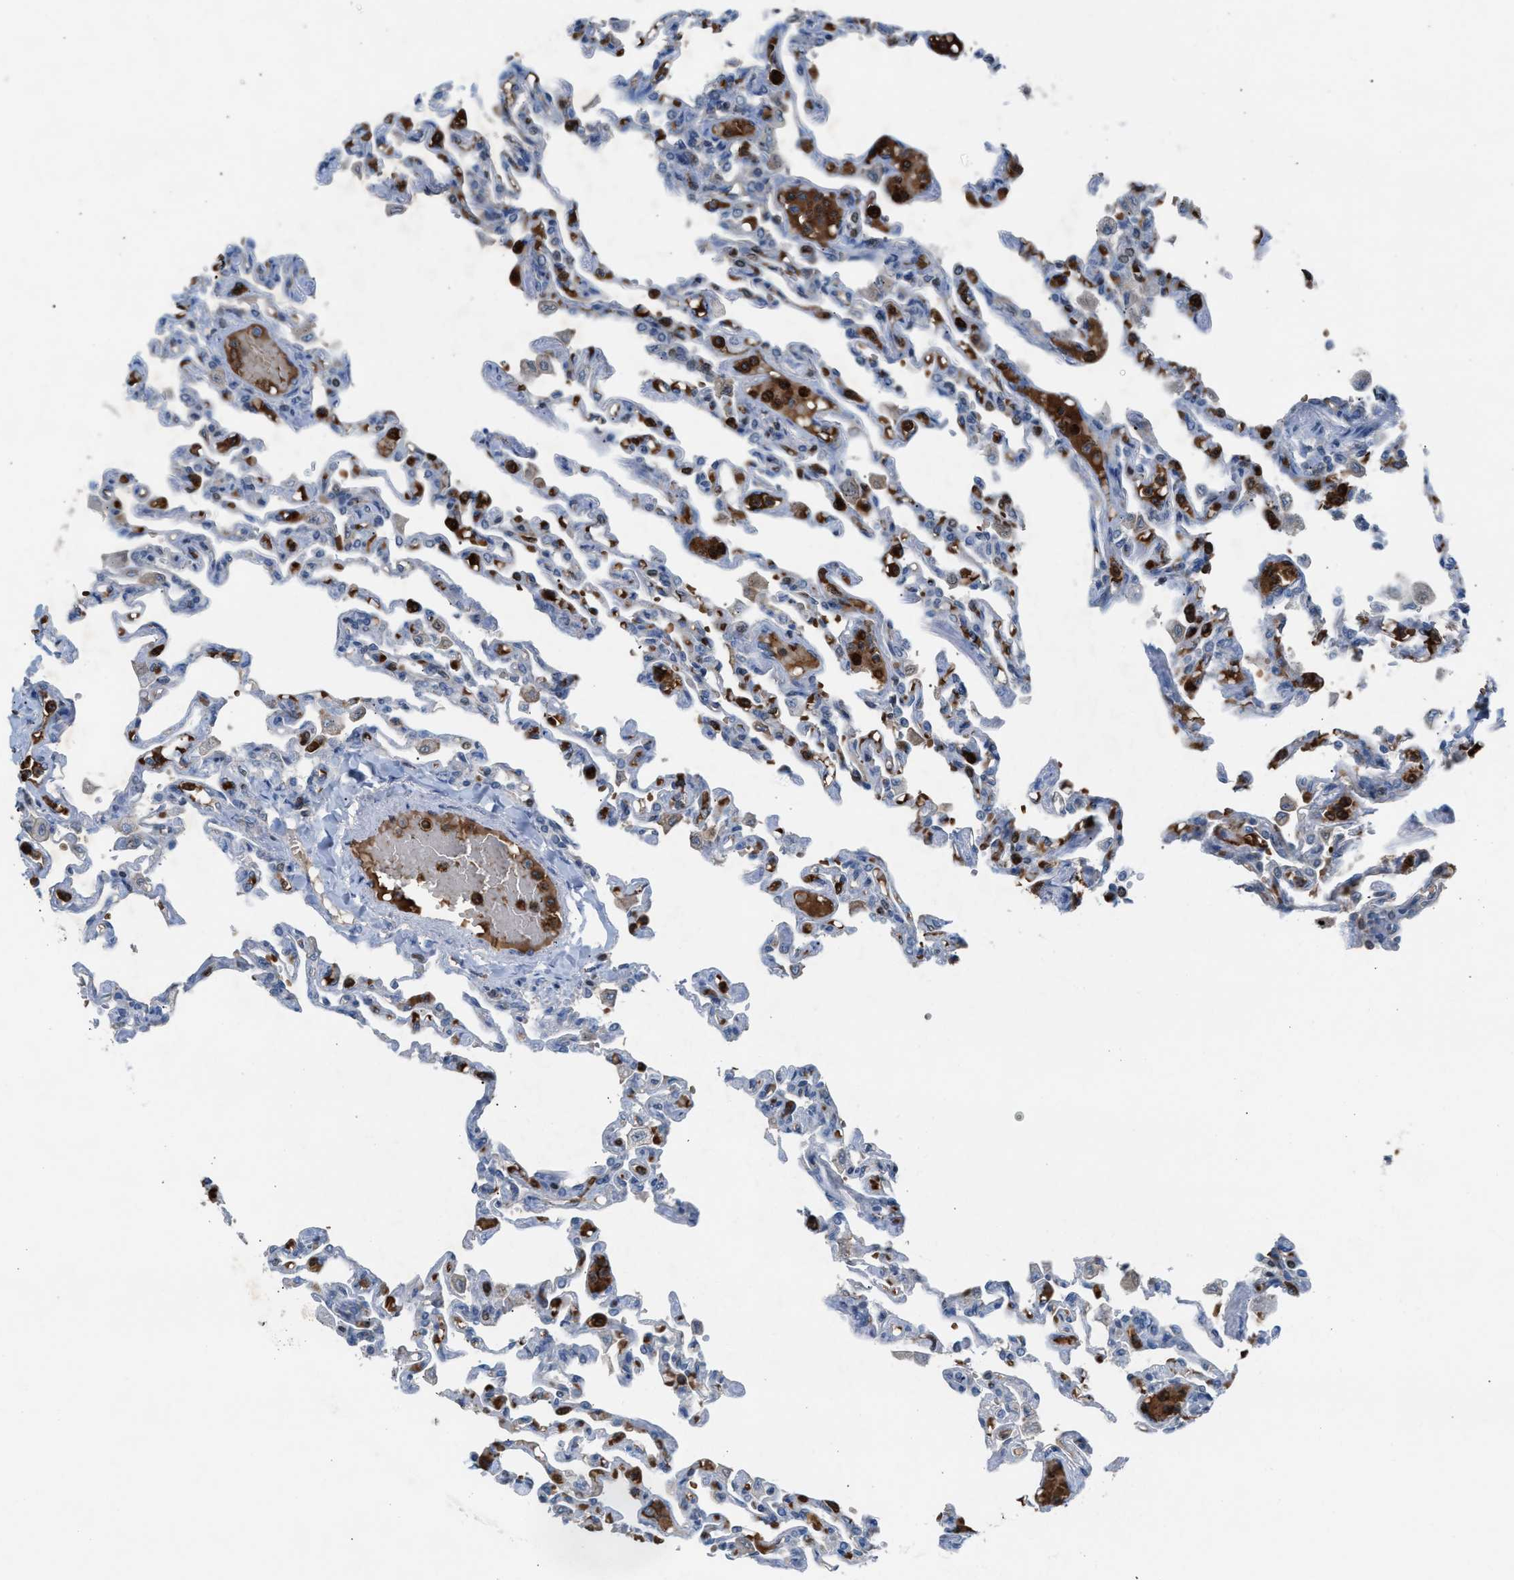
{"staining": {"intensity": "negative", "quantity": "none", "location": "none"}, "tissue": "lung", "cell_type": "Alveolar cells", "image_type": "normal", "snomed": [{"axis": "morphology", "description": "Normal tissue, NOS"}, {"axis": "topography", "description": "Lung"}], "caption": "This is a image of immunohistochemistry (IHC) staining of unremarkable lung, which shows no expression in alveolar cells. (DAB (3,3'-diaminobenzidine) IHC with hematoxylin counter stain).", "gene": "CFAP77", "patient": {"sex": "male", "age": 21}}